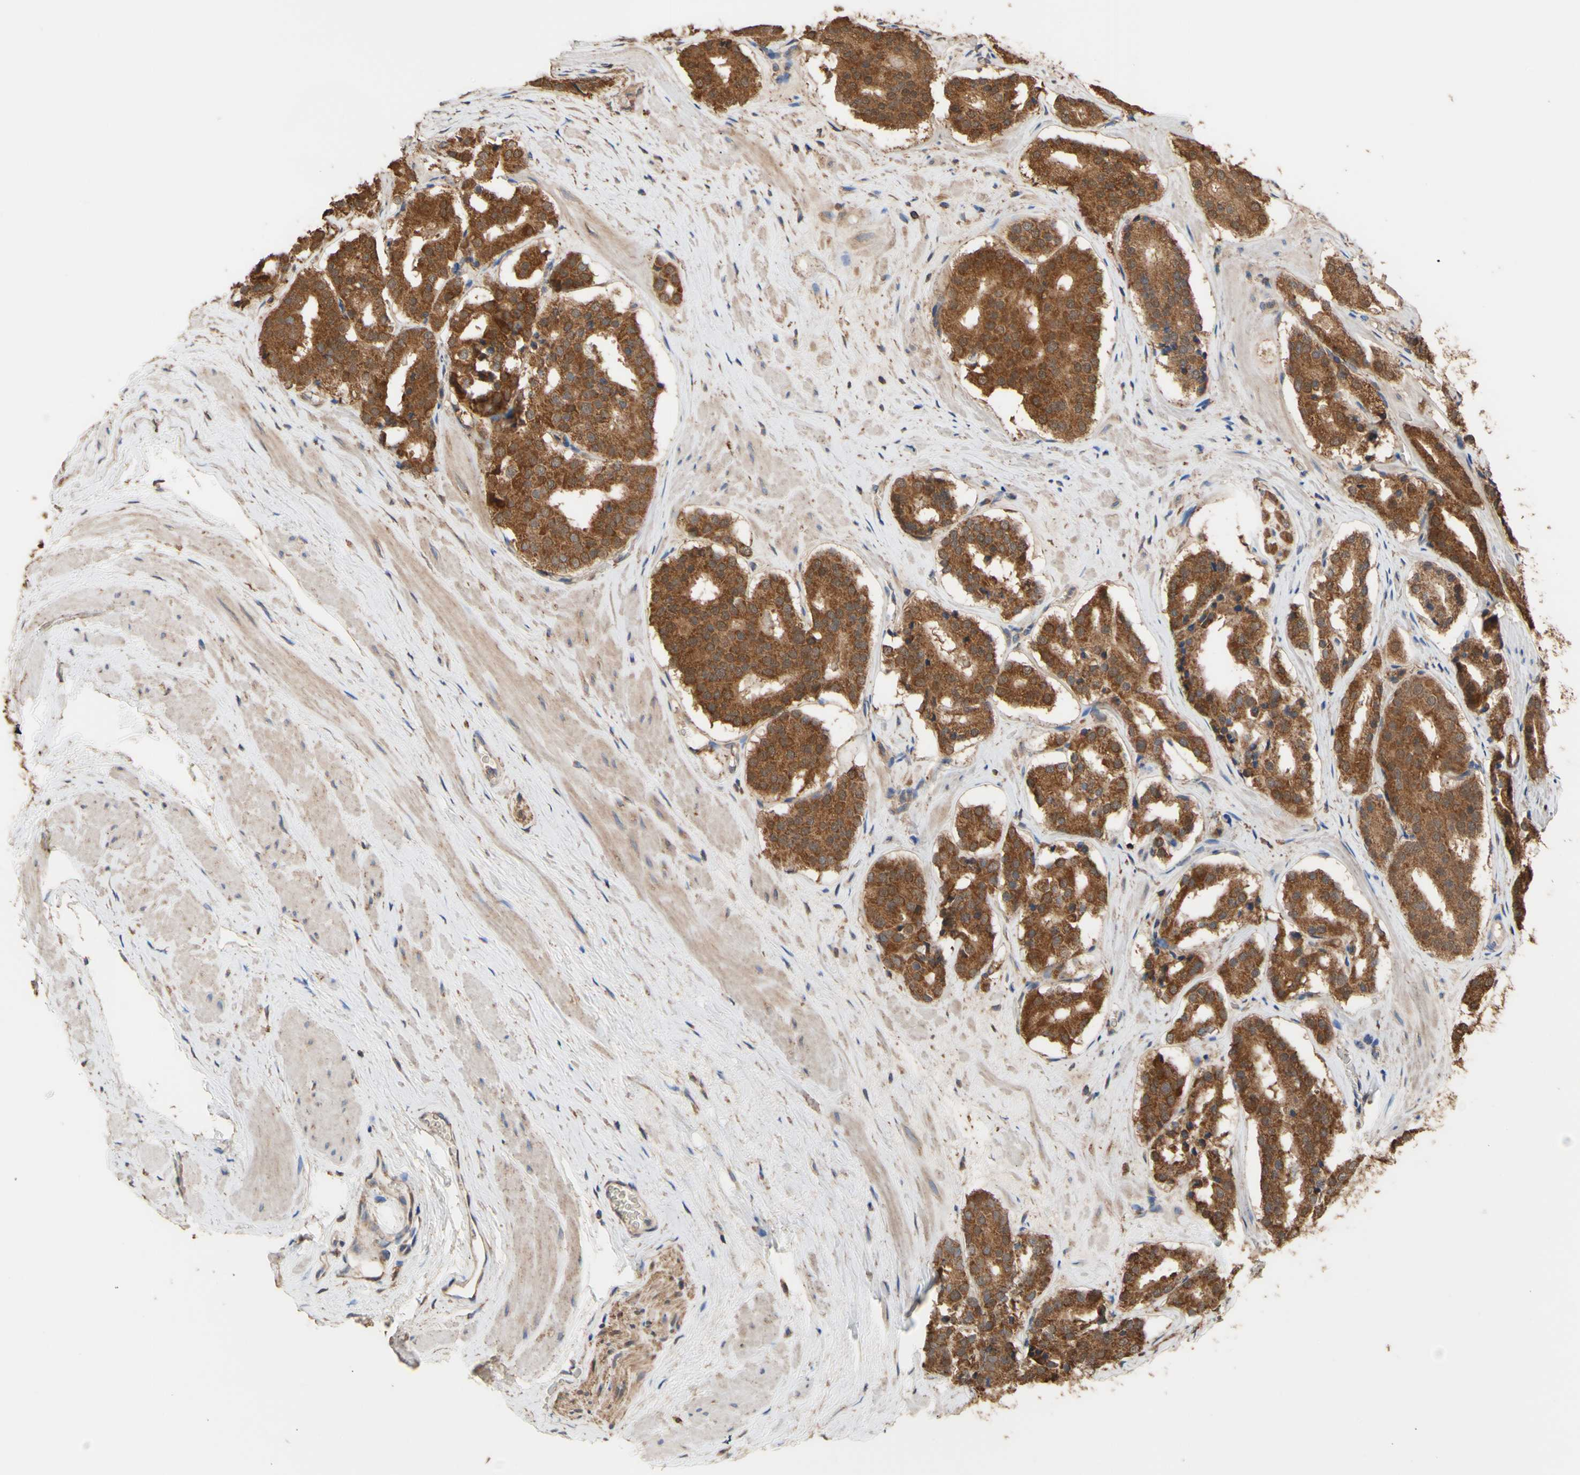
{"staining": {"intensity": "moderate", "quantity": ">75%", "location": "cytoplasmic/membranous"}, "tissue": "prostate cancer", "cell_type": "Tumor cells", "image_type": "cancer", "snomed": [{"axis": "morphology", "description": "Adenocarcinoma, High grade"}, {"axis": "topography", "description": "Prostate"}], "caption": "Human high-grade adenocarcinoma (prostate) stained for a protein (brown) displays moderate cytoplasmic/membranous positive staining in approximately >75% of tumor cells.", "gene": "ALDH9A1", "patient": {"sex": "male", "age": 60}}